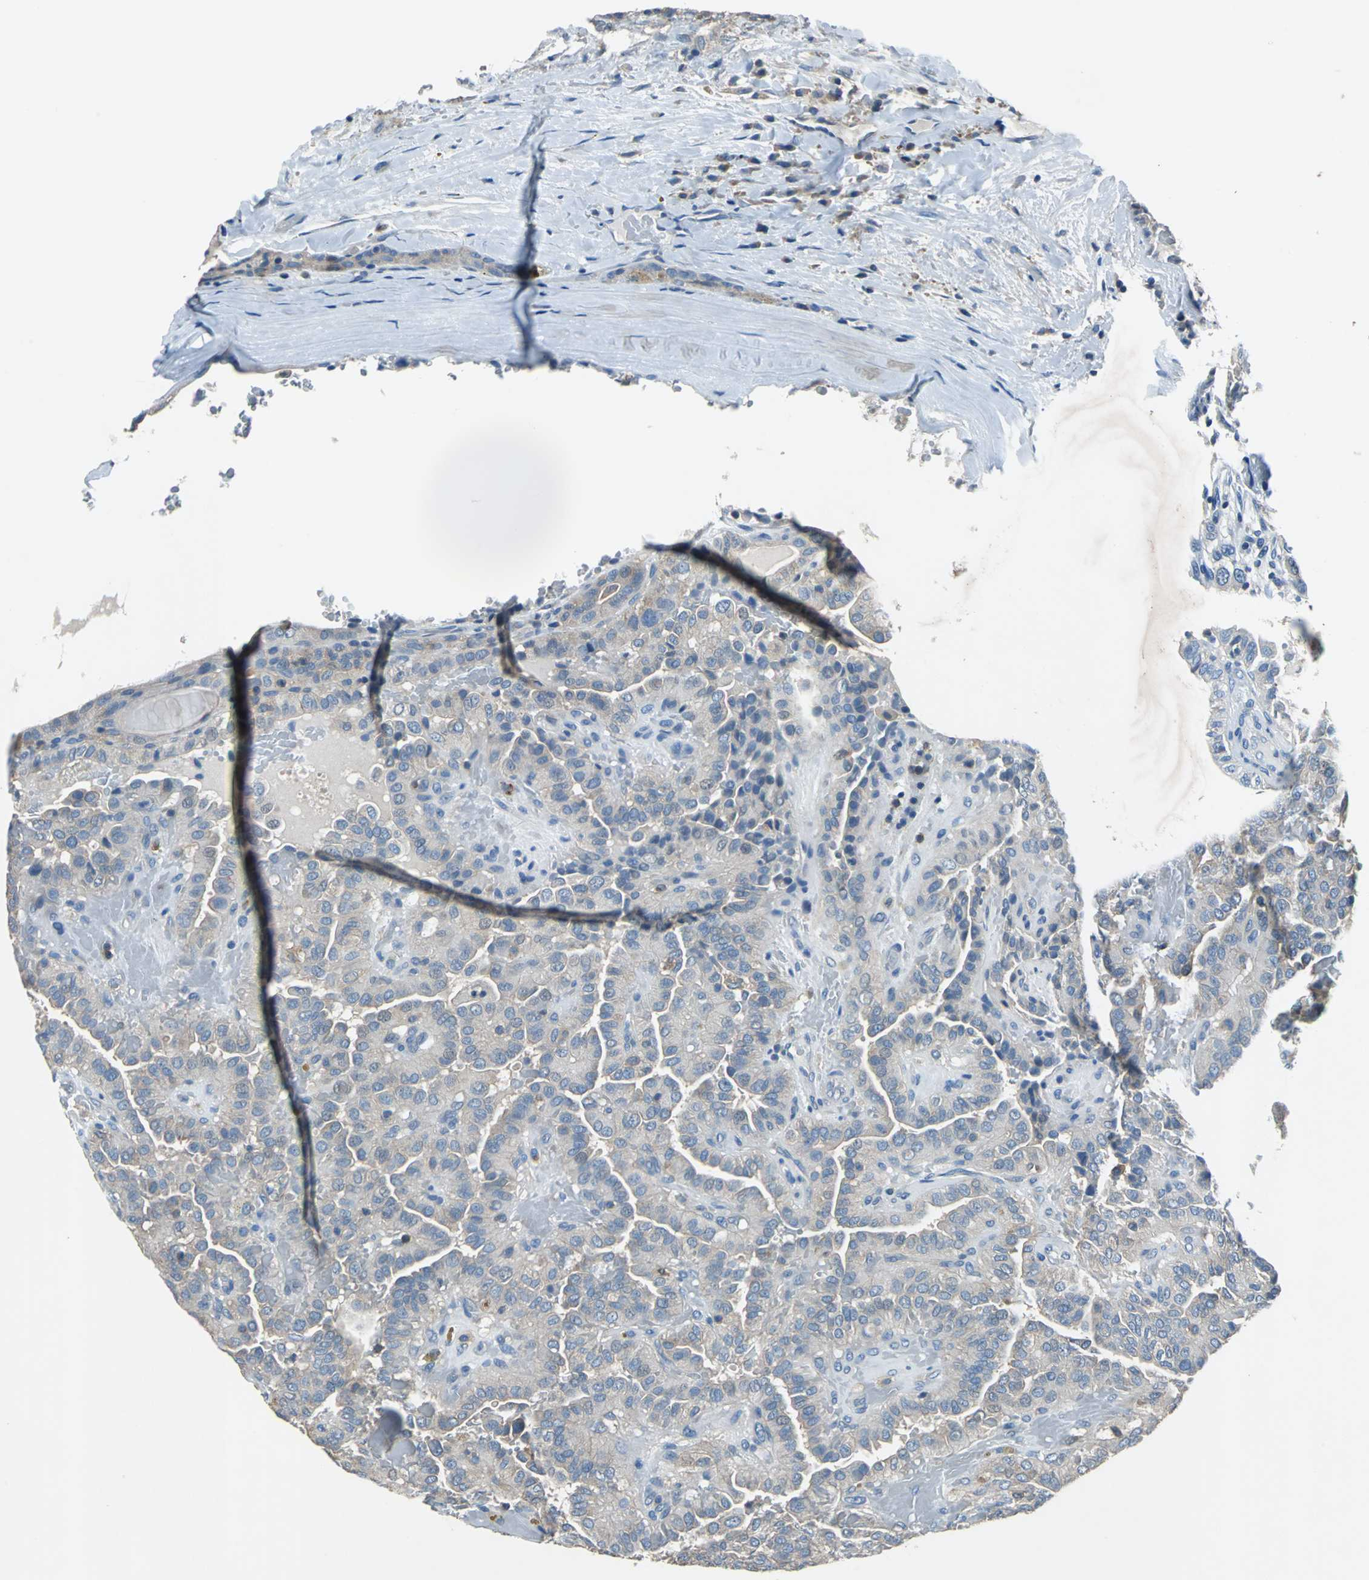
{"staining": {"intensity": "weak", "quantity": "<25%", "location": "cytoplasmic/membranous"}, "tissue": "thyroid cancer", "cell_type": "Tumor cells", "image_type": "cancer", "snomed": [{"axis": "morphology", "description": "Papillary adenocarcinoma, NOS"}, {"axis": "topography", "description": "Thyroid gland"}], "caption": "Immunohistochemical staining of human thyroid papillary adenocarcinoma reveals no significant positivity in tumor cells.", "gene": "PRKCA", "patient": {"sex": "male", "age": 77}}